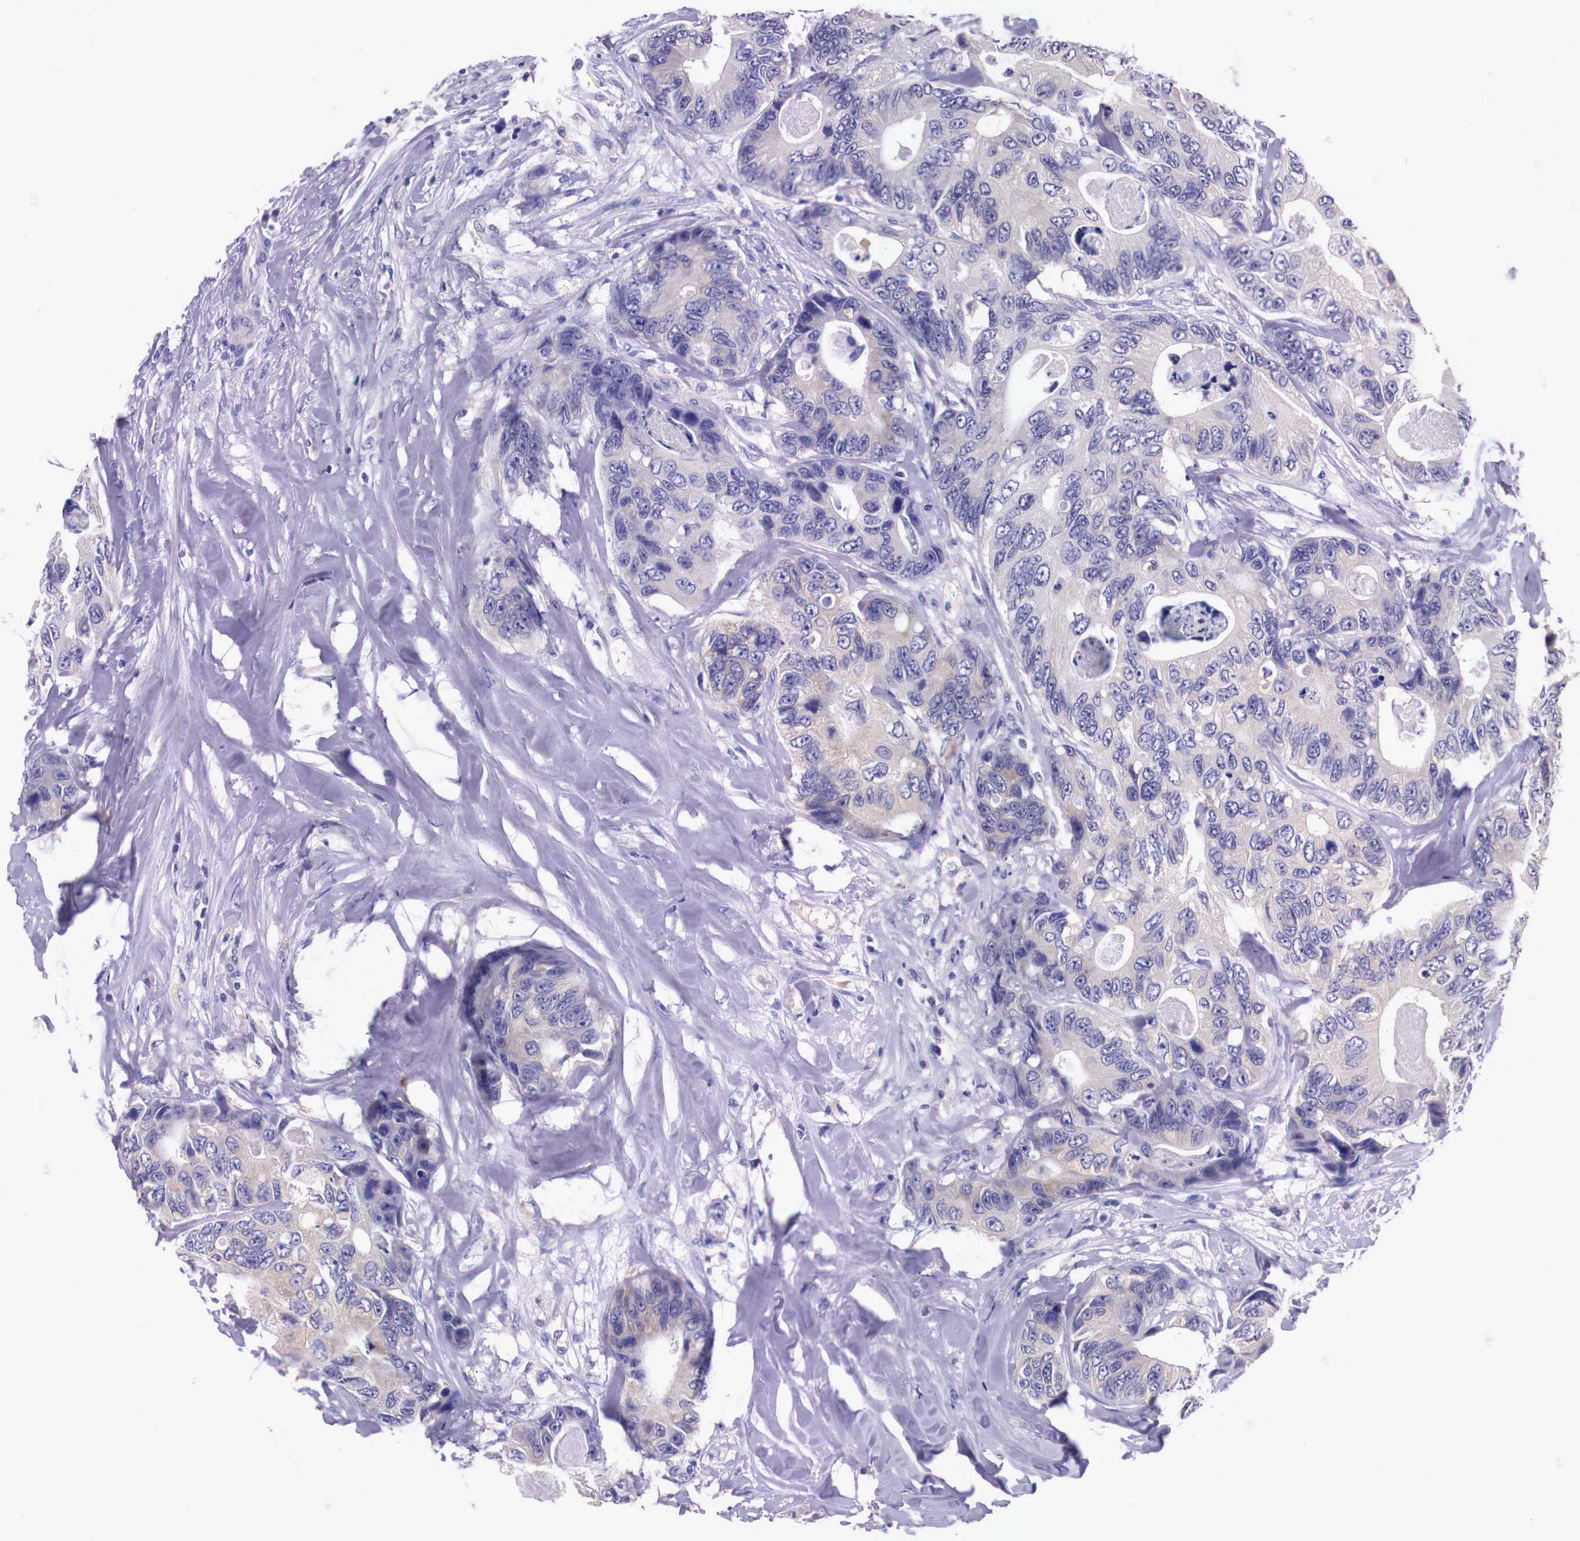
{"staining": {"intensity": "weak", "quantity": "25%-75%", "location": "cytoplasmic/membranous"}, "tissue": "colorectal cancer", "cell_type": "Tumor cells", "image_type": "cancer", "snomed": [{"axis": "morphology", "description": "Adenocarcinoma, NOS"}, {"axis": "topography", "description": "Colon"}], "caption": "IHC photomicrograph of neoplastic tissue: human colorectal cancer (adenocarcinoma) stained using immunohistochemistry shows low levels of weak protein expression localized specifically in the cytoplasmic/membranous of tumor cells, appearing as a cytoplasmic/membranous brown color.", "gene": "GRIPAP1", "patient": {"sex": "female", "age": 86}}